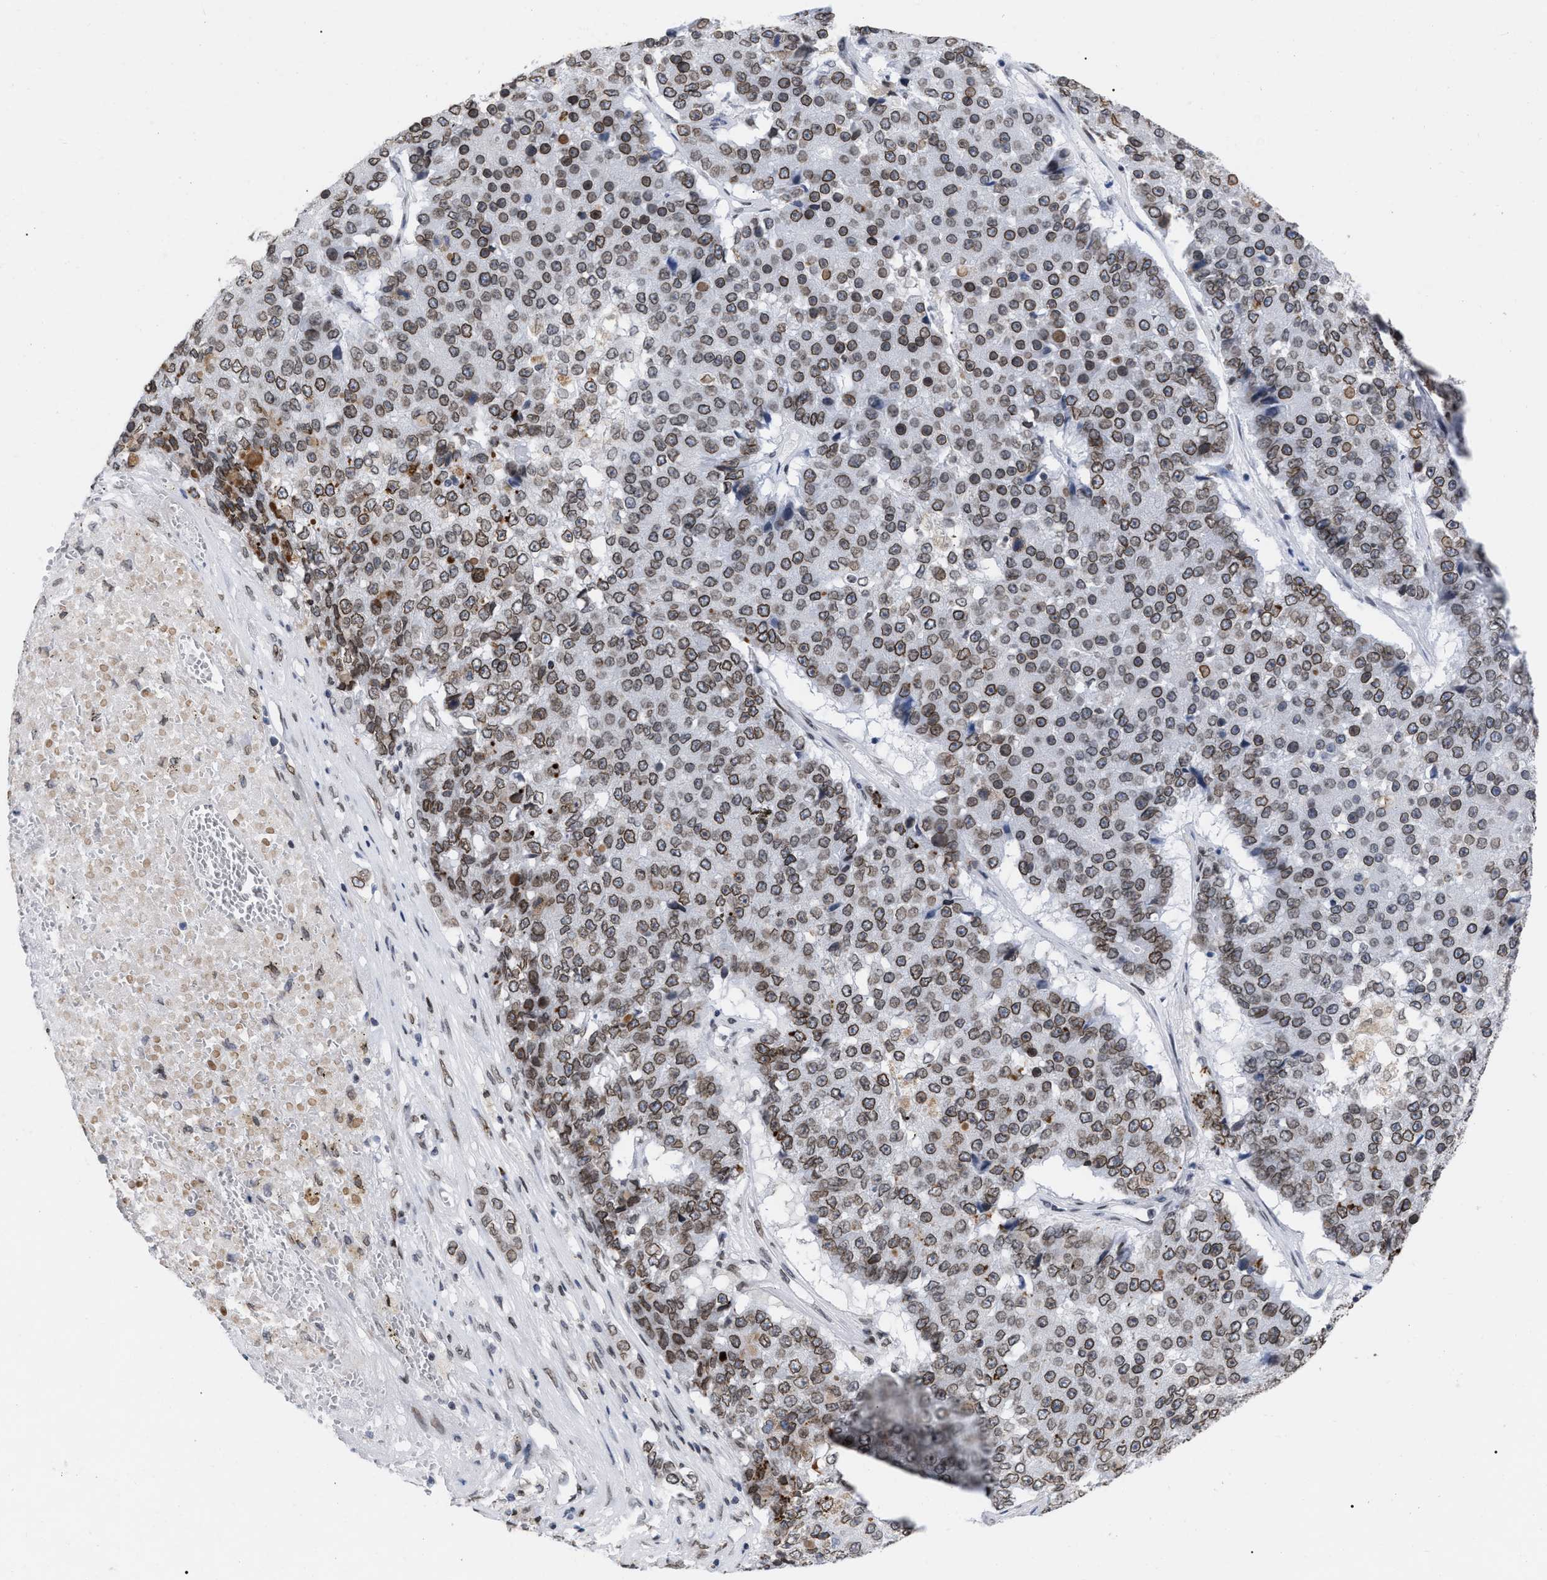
{"staining": {"intensity": "moderate", "quantity": ">75%", "location": "cytoplasmic/membranous,nuclear"}, "tissue": "pancreatic cancer", "cell_type": "Tumor cells", "image_type": "cancer", "snomed": [{"axis": "morphology", "description": "Adenocarcinoma, NOS"}, {"axis": "topography", "description": "Pancreas"}], "caption": "Immunohistochemical staining of human pancreatic cancer (adenocarcinoma) demonstrates moderate cytoplasmic/membranous and nuclear protein staining in about >75% of tumor cells. (DAB (3,3'-diaminobenzidine) = brown stain, brightfield microscopy at high magnification).", "gene": "TPR", "patient": {"sex": "male", "age": 50}}